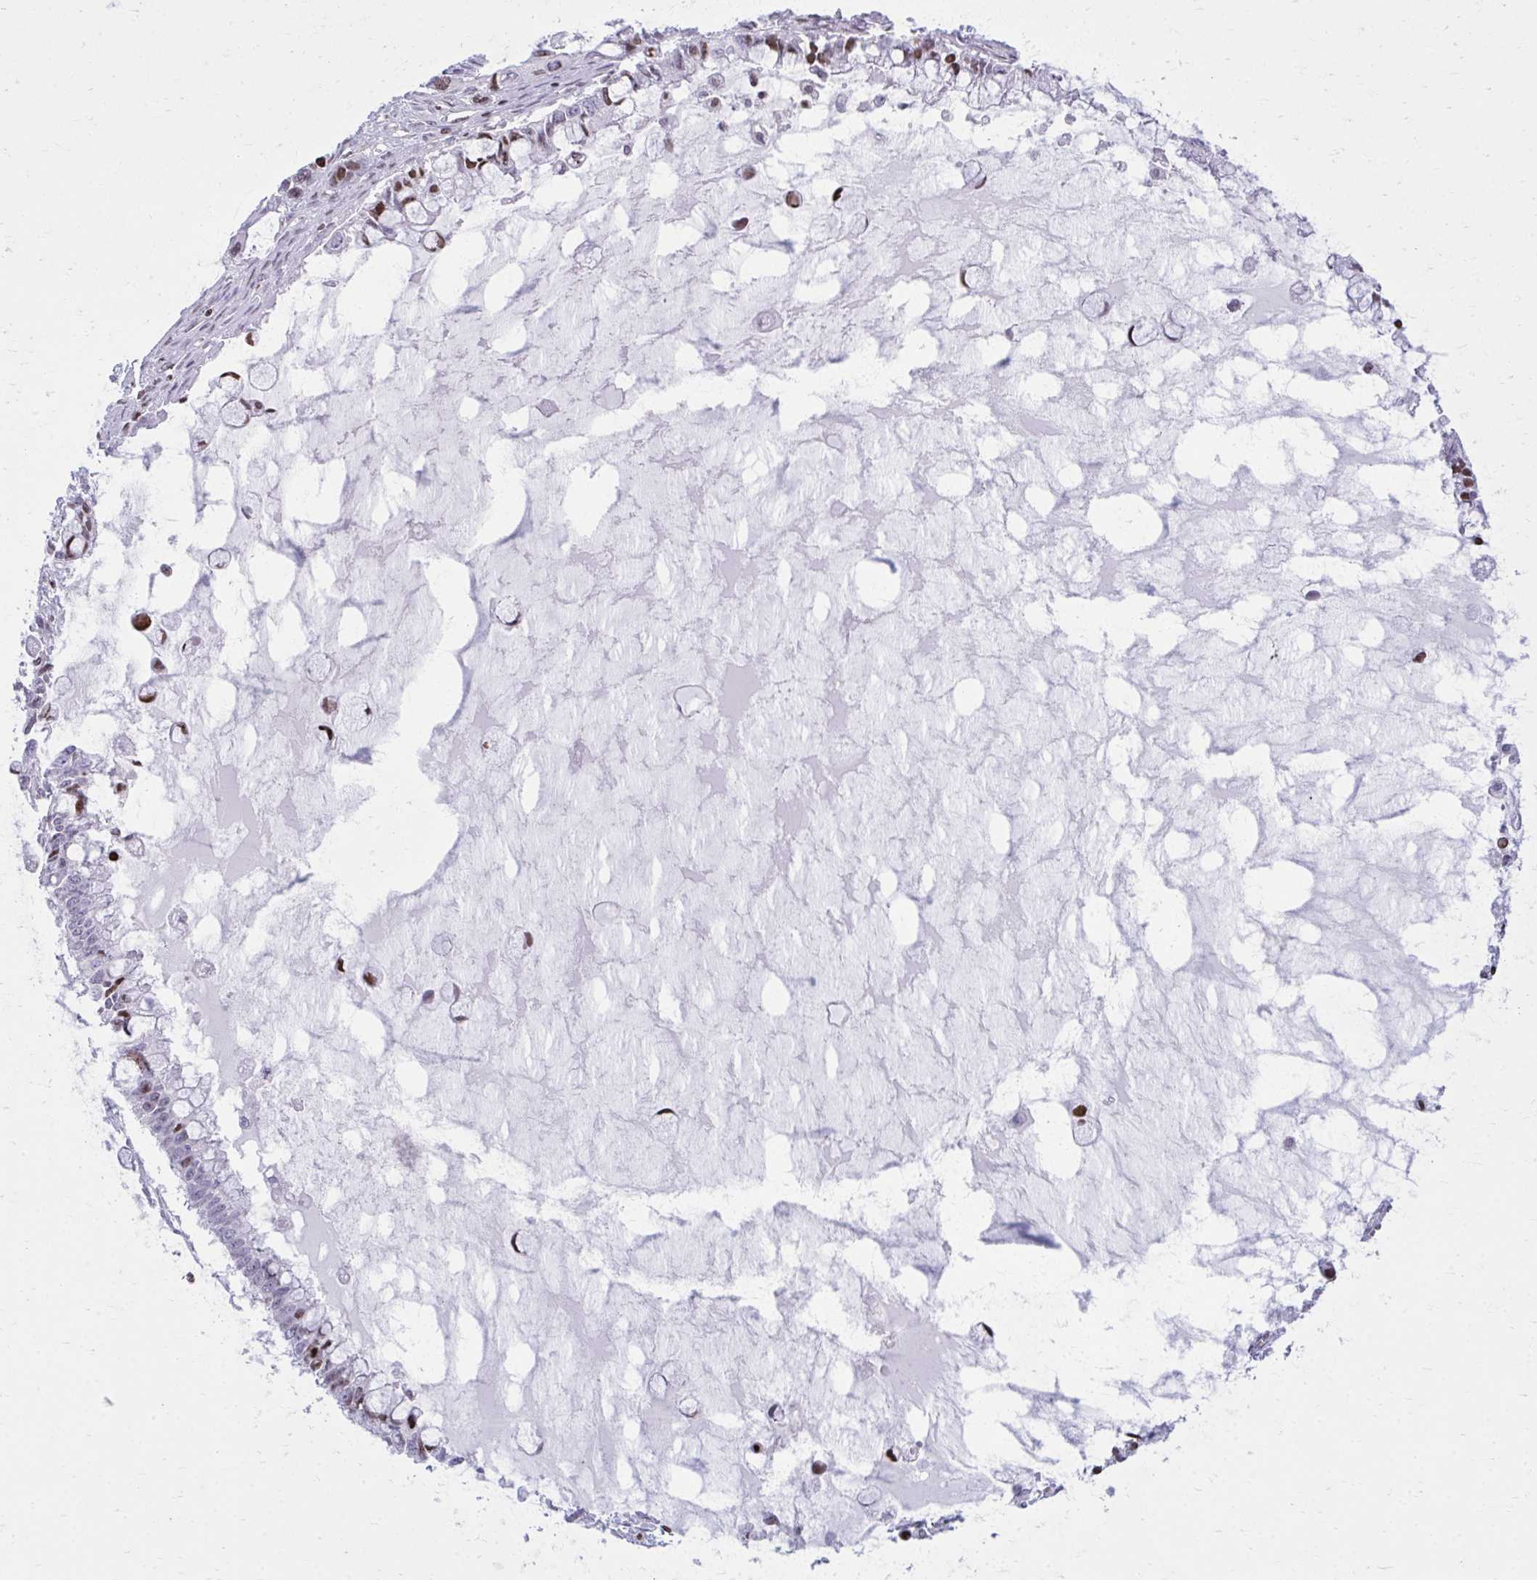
{"staining": {"intensity": "moderate", "quantity": "25%-75%", "location": "nuclear"}, "tissue": "ovarian cancer", "cell_type": "Tumor cells", "image_type": "cancer", "snomed": [{"axis": "morphology", "description": "Cystadenocarcinoma, mucinous, NOS"}, {"axis": "topography", "description": "Ovary"}], "caption": "Immunohistochemical staining of ovarian mucinous cystadenocarcinoma displays moderate nuclear protein staining in approximately 25%-75% of tumor cells.", "gene": "AP5M1", "patient": {"sex": "female", "age": 63}}